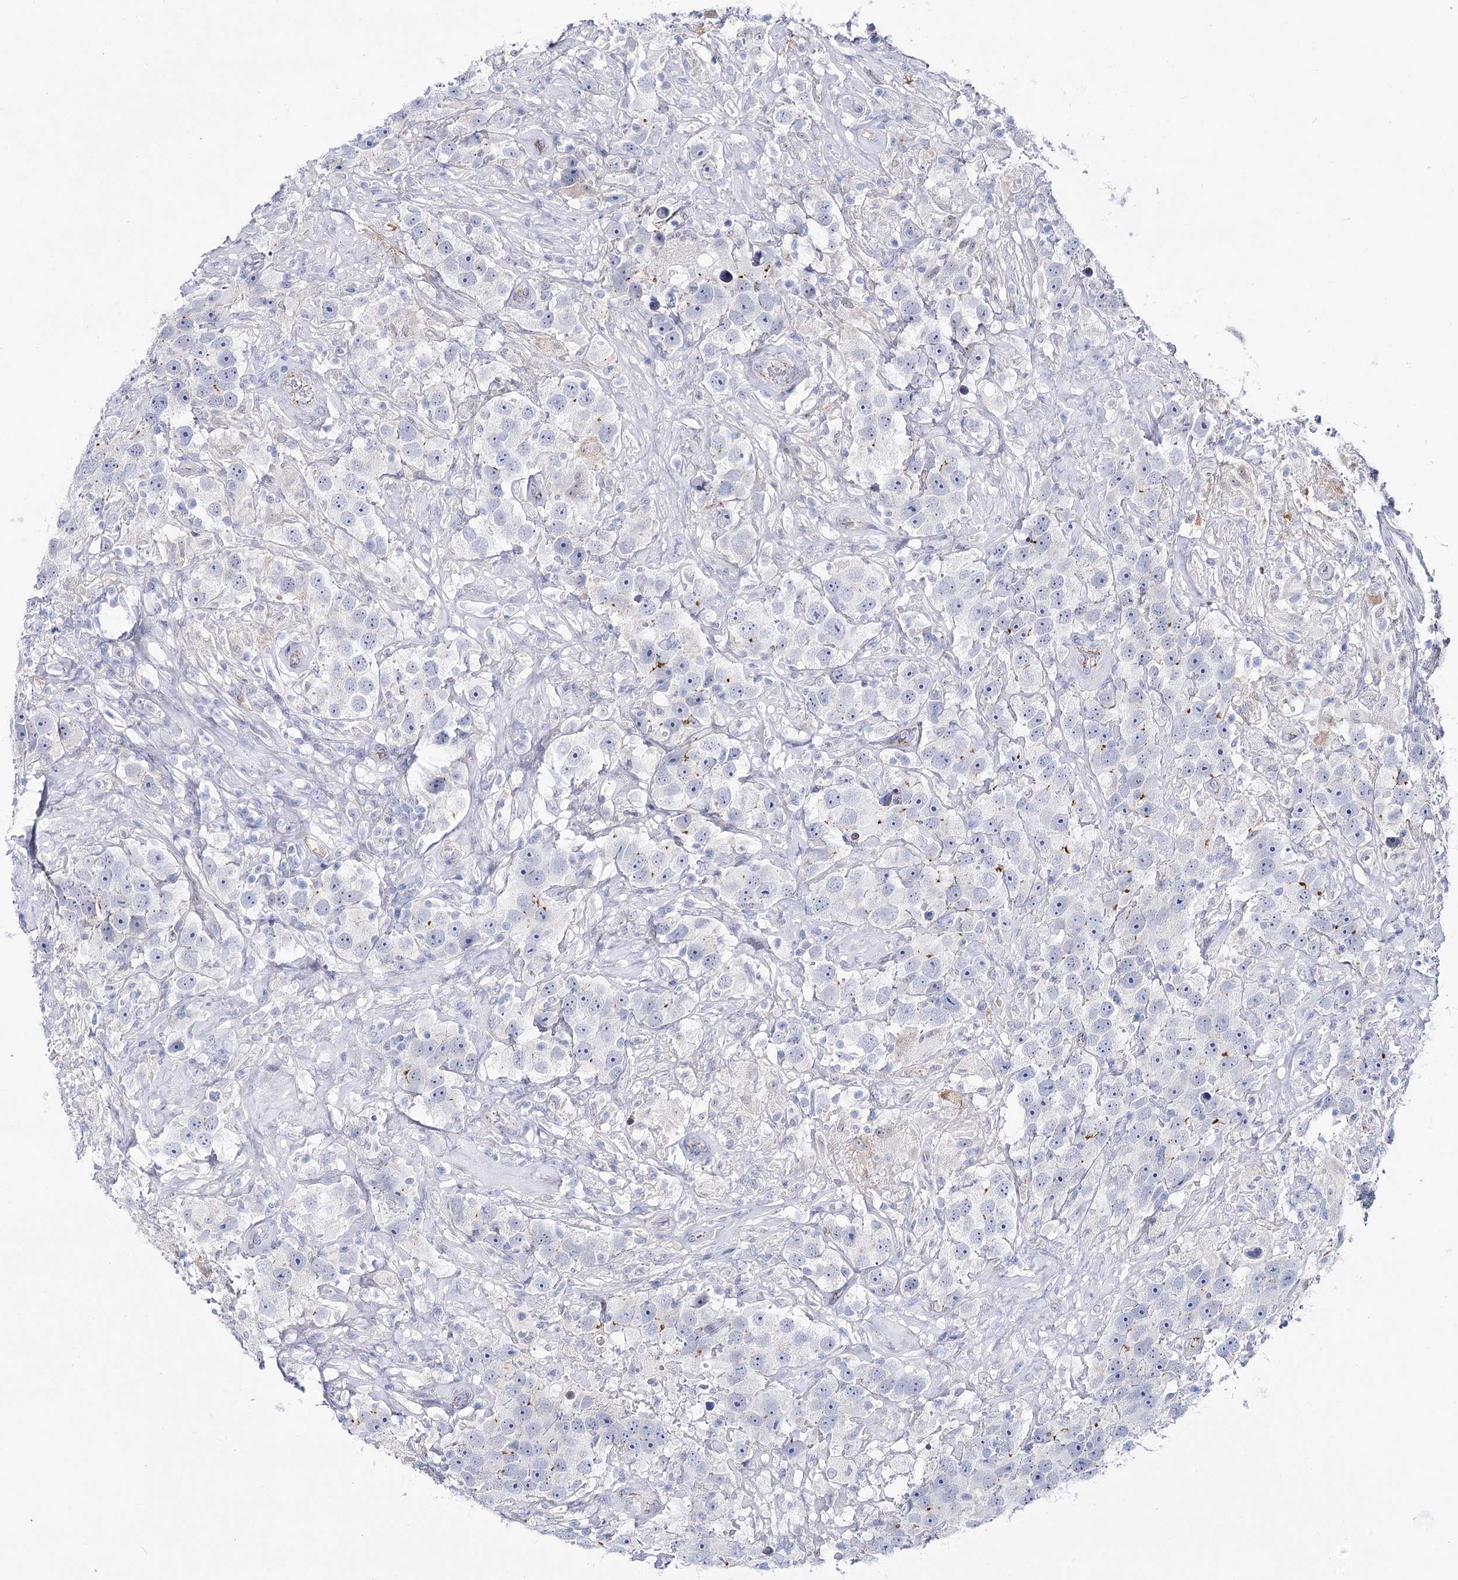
{"staining": {"intensity": "negative", "quantity": "none", "location": "none"}, "tissue": "testis cancer", "cell_type": "Tumor cells", "image_type": "cancer", "snomed": [{"axis": "morphology", "description": "Seminoma, NOS"}, {"axis": "topography", "description": "Testis"}], "caption": "Histopathology image shows no significant protein staining in tumor cells of testis cancer (seminoma).", "gene": "NRAP", "patient": {"sex": "male", "age": 49}}